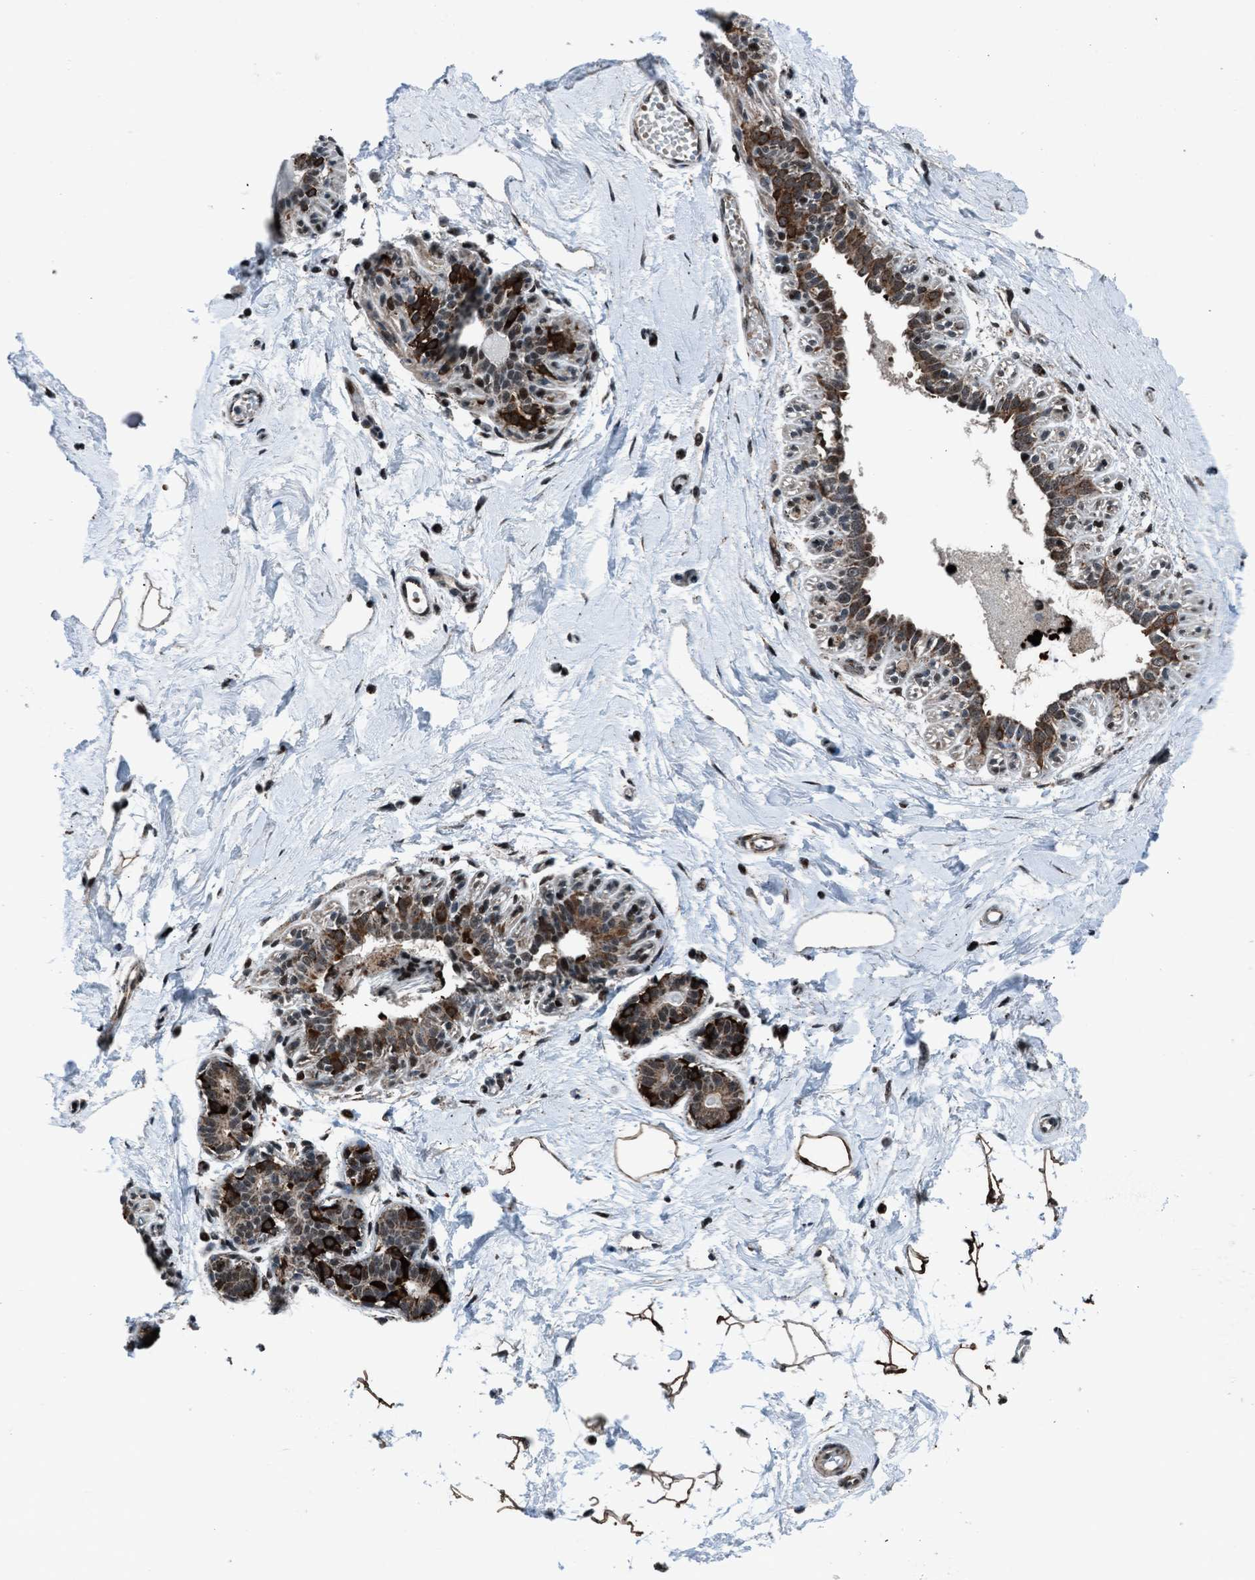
{"staining": {"intensity": "moderate", "quantity": ">75%", "location": "cytoplasmic/membranous"}, "tissue": "breast", "cell_type": "Adipocytes", "image_type": "normal", "snomed": [{"axis": "morphology", "description": "Normal tissue, NOS"}, {"axis": "topography", "description": "Breast"}], "caption": "Immunohistochemistry (IHC) image of benign human breast stained for a protein (brown), which demonstrates medium levels of moderate cytoplasmic/membranous expression in about >75% of adipocytes.", "gene": "MORC3", "patient": {"sex": "female", "age": 45}}